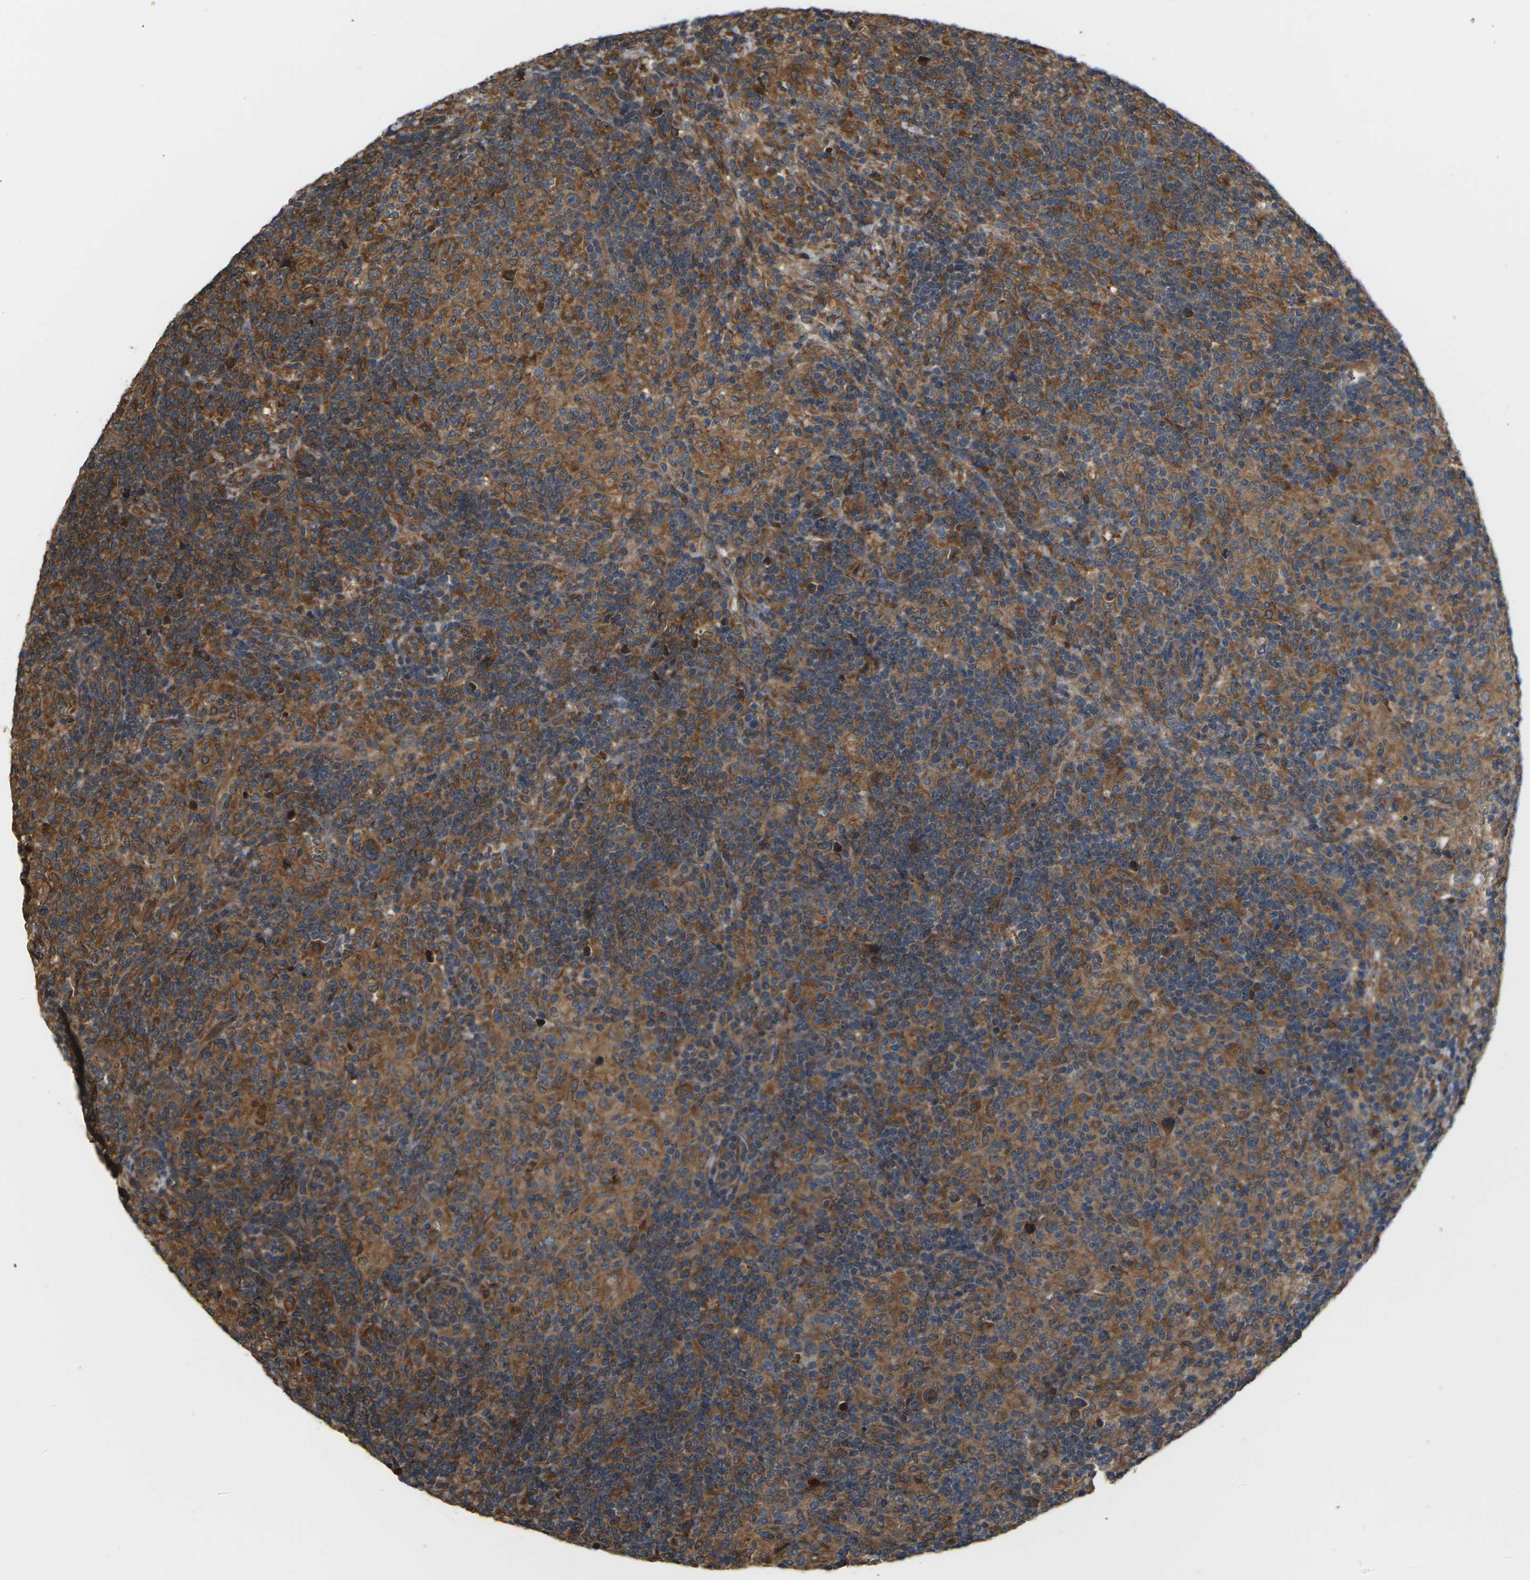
{"staining": {"intensity": "moderate", "quantity": ">75%", "location": "cytoplasmic/membranous"}, "tissue": "lymphoma", "cell_type": "Tumor cells", "image_type": "cancer", "snomed": [{"axis": "morphology", "description": "Hodgkin's disease, NOS"}, {"axis": "topography", "description": "Lymph node"}], "caption": "Immunohistochemistry (IHC) staining of lymphoma, which displays medium levels of moderate cytoplasmic/membranous expression in about >75% of tumor cells indicating moderate cytoplasmic/membranous protein positivity. The staining was performed using DAB (3,3'-diaminobenzidine) (brown) for protein detection and nuclei were counterstained in hematoxylin (blue).", "gene": "NRAS", "patient": {"sex": "male", "age": 70}}